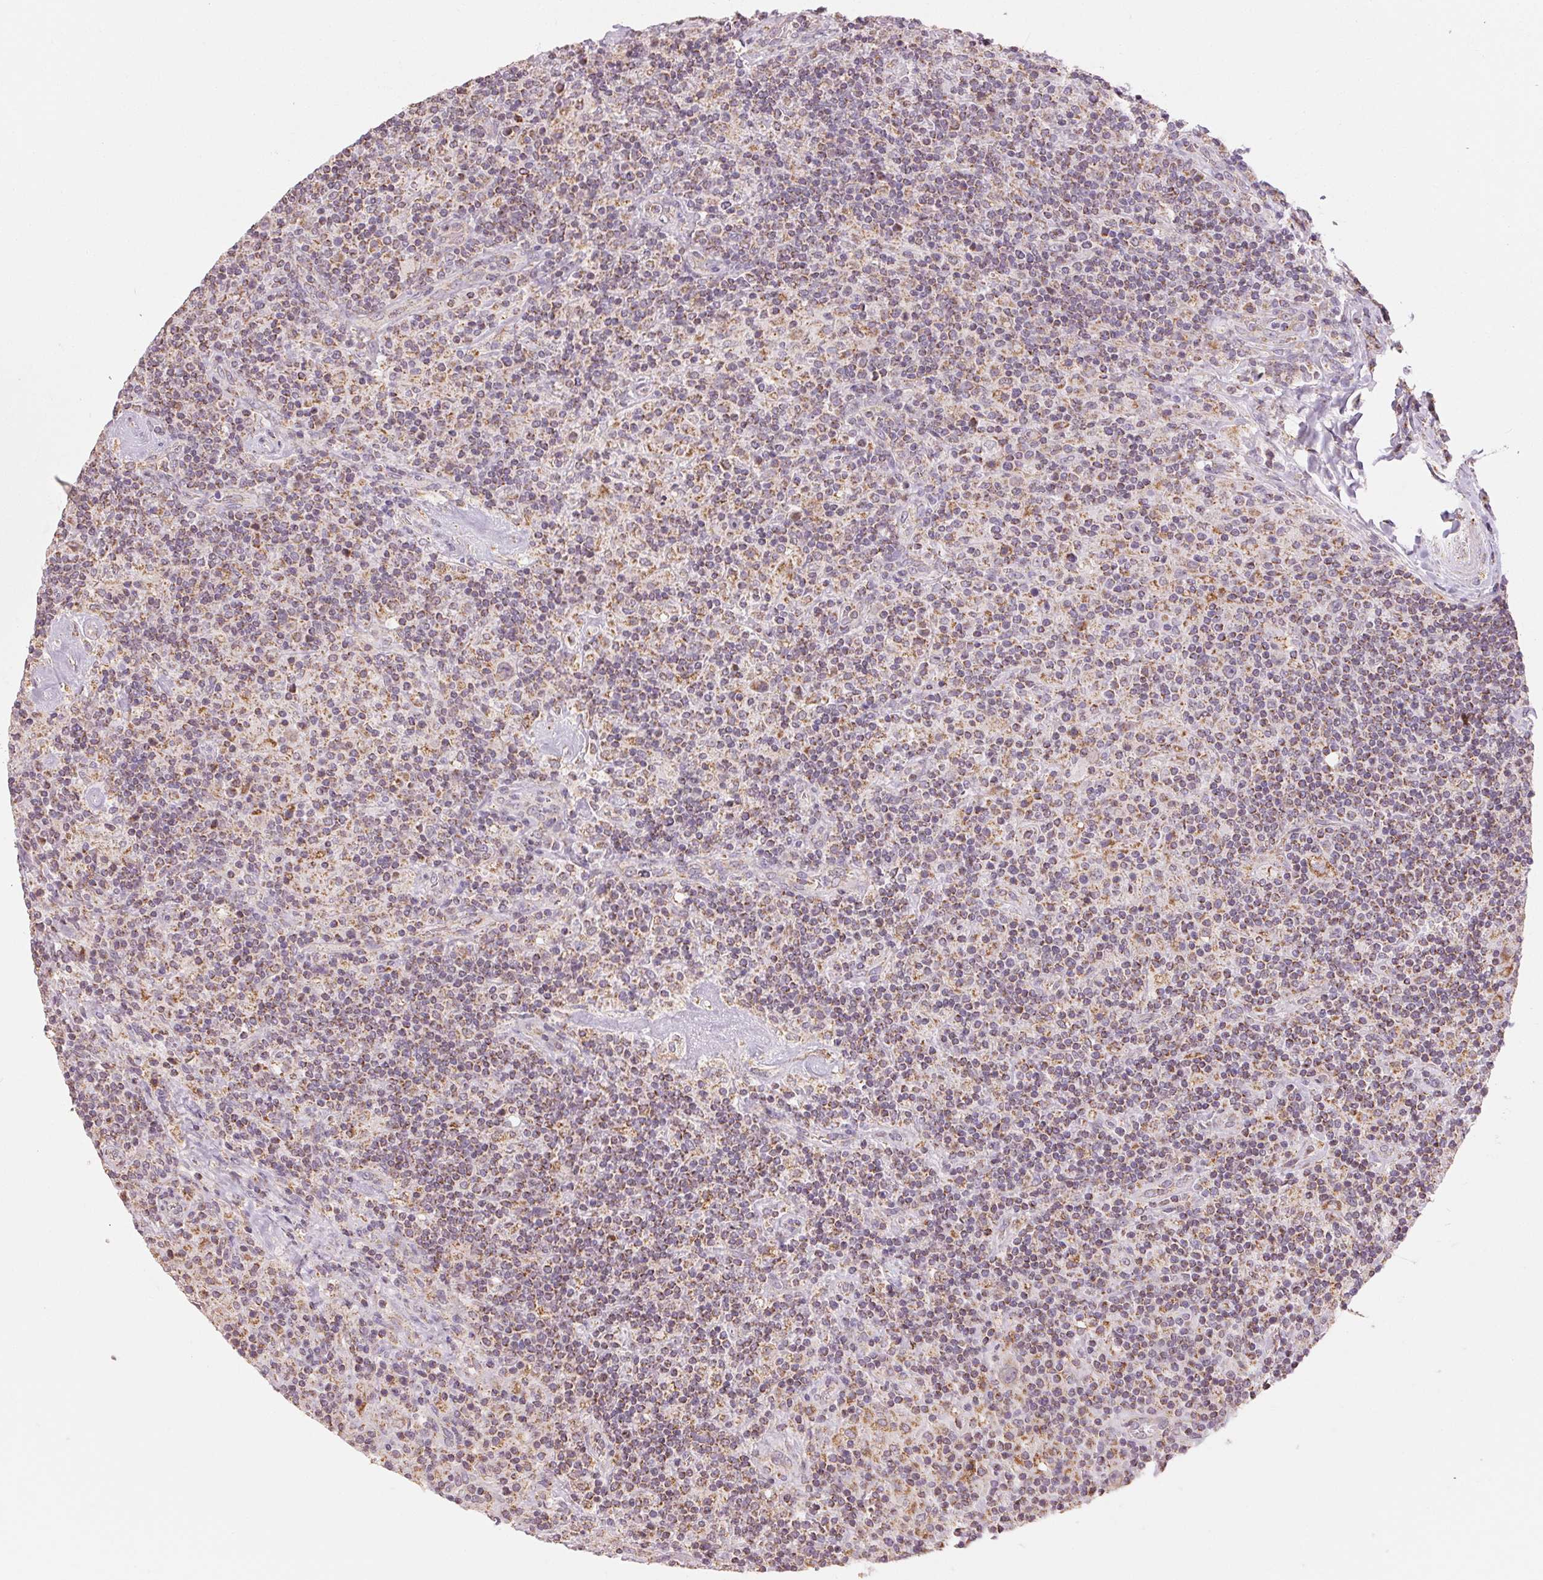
{"staining": {"intensity": "moderate", "quantity": ">75%", "location": "cytoplasmic/membranous"}, "tissue": "lymphoma", "cell_type": "Tumor cells", "image_type": "cancer", "snomed": [{"axis": "morphology", "description": "Hodgkin's disease, NOS"}, {"axis": "topography", "description": "Lymph node"}], "caption": "A photomicrograph showing moderate cytoplasmic/membranous expression in approximately >75% of tumor cells in lymphoma, as visualized by brown immunohistochemical staining.", "gene": "CLASP1", "patient": {"sex": "male", "age": 70}}